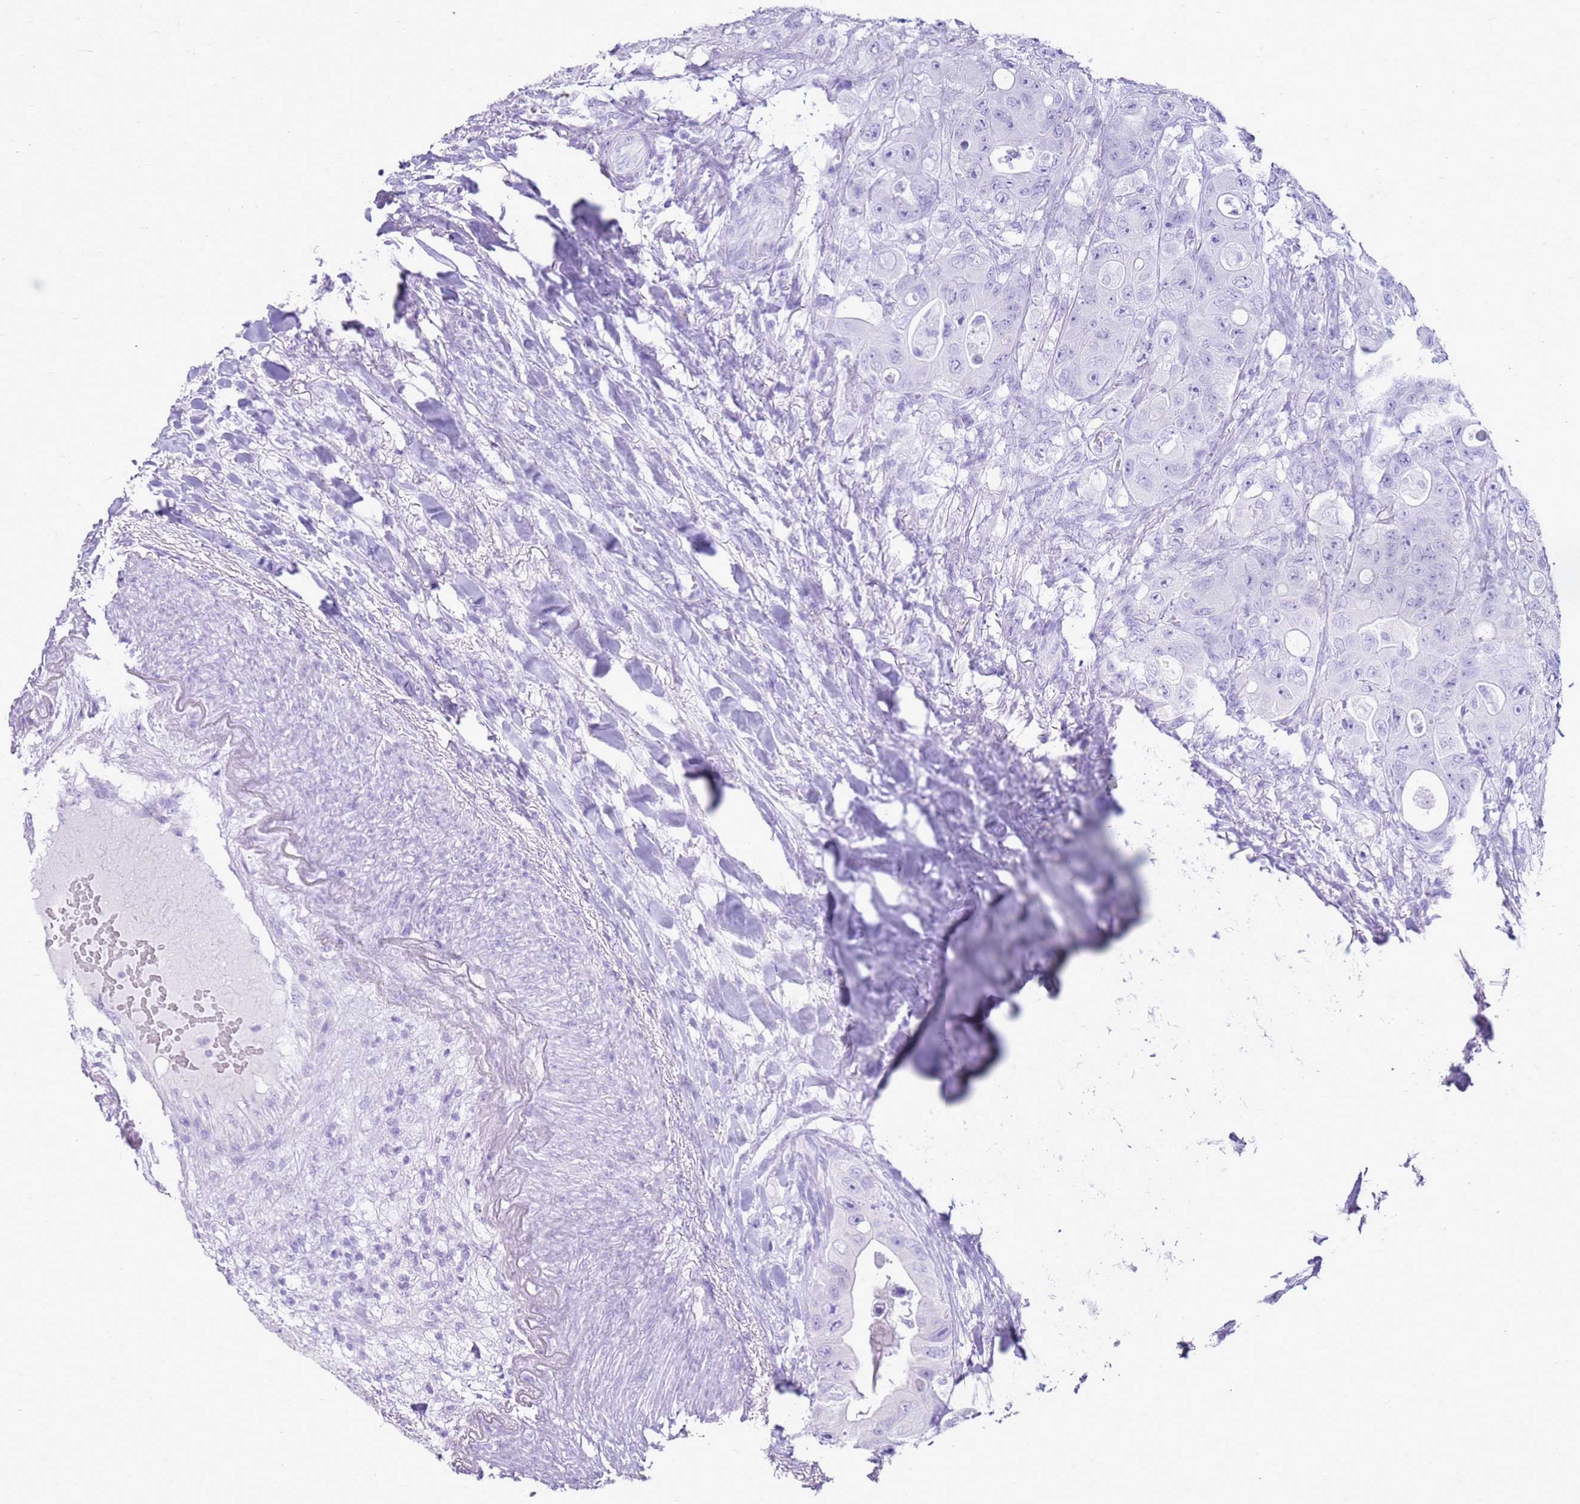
{"staining": {"intensity": "negative", "quantity": "none", "location": "none"}, "tissue": "colorectal cancer", "cell_type": "Tumor cells", "image_type": "cancer", "snomed": [{"axis": "morphology", "description": "Adenocarcinoma, NOS"}, {"axis": "topography", "description": "Colon"}], "caption": "Immunohistochemistry photomicrograph of adenocarcinoma (colorectal) stained for a protein (brown), which shows no positivity in tumor cells.", "gene": "CA8", "patient": {"sex": "female", "age": 46}}